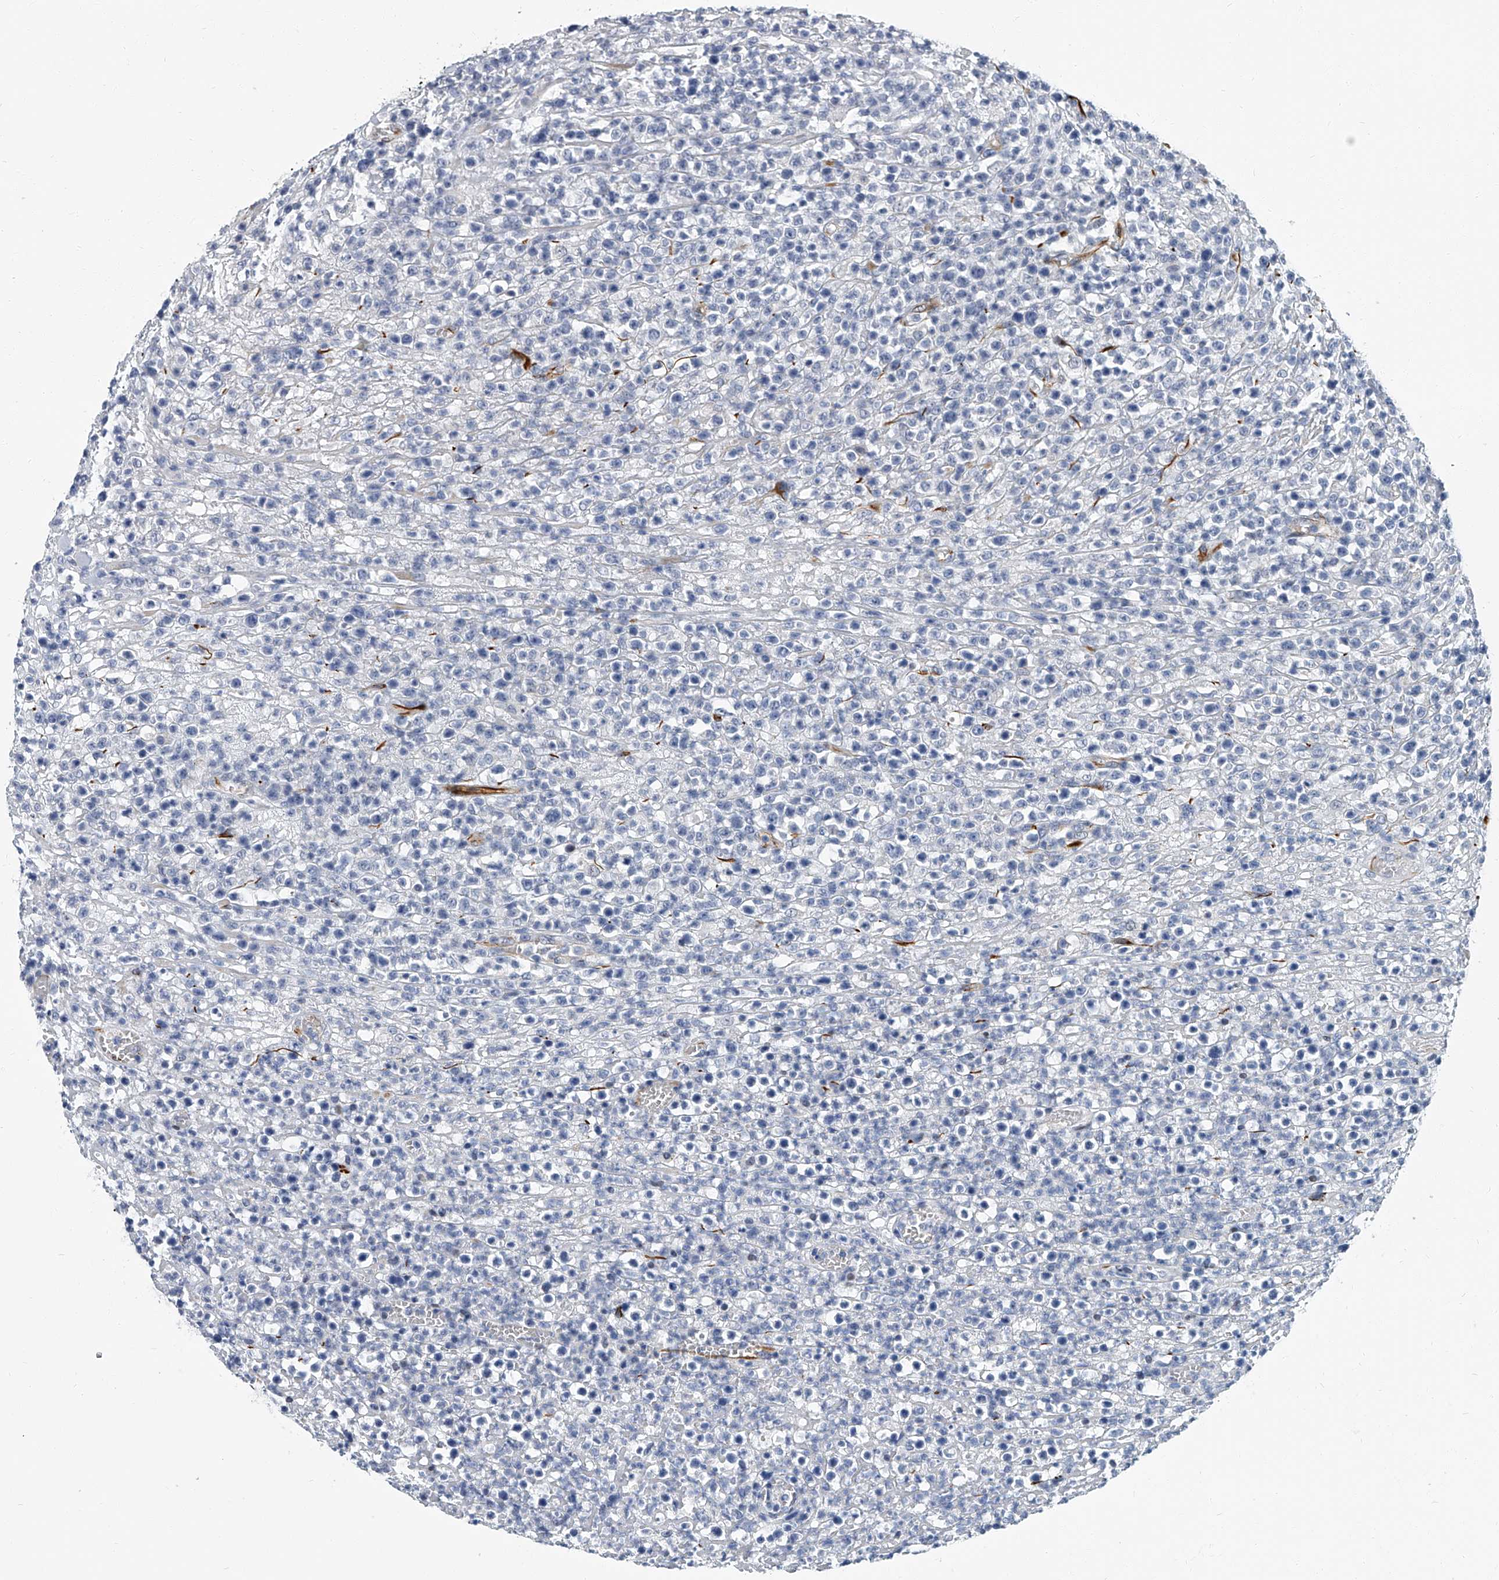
{"staining": {"intensity": "negative", "quantity": "none", "location": "none"}, "tissue": "lymphoma", "cell_type": "Tumor cells", "image_type": "cancer", "snomed": [{"axis": "morphology", "description": "Malignant lymphoma, non-Hodgkin's type, High grade"}, {"axis": "topography", "description": "Colon"}], "caption": "DAB (3,3'-diaminobenzidine) immunohistochemical staining of human lymphoma displays no significant positivity in tumor cells.", "gene": "KIRREL1", "patient": {"sex": "female", "age": 53}}